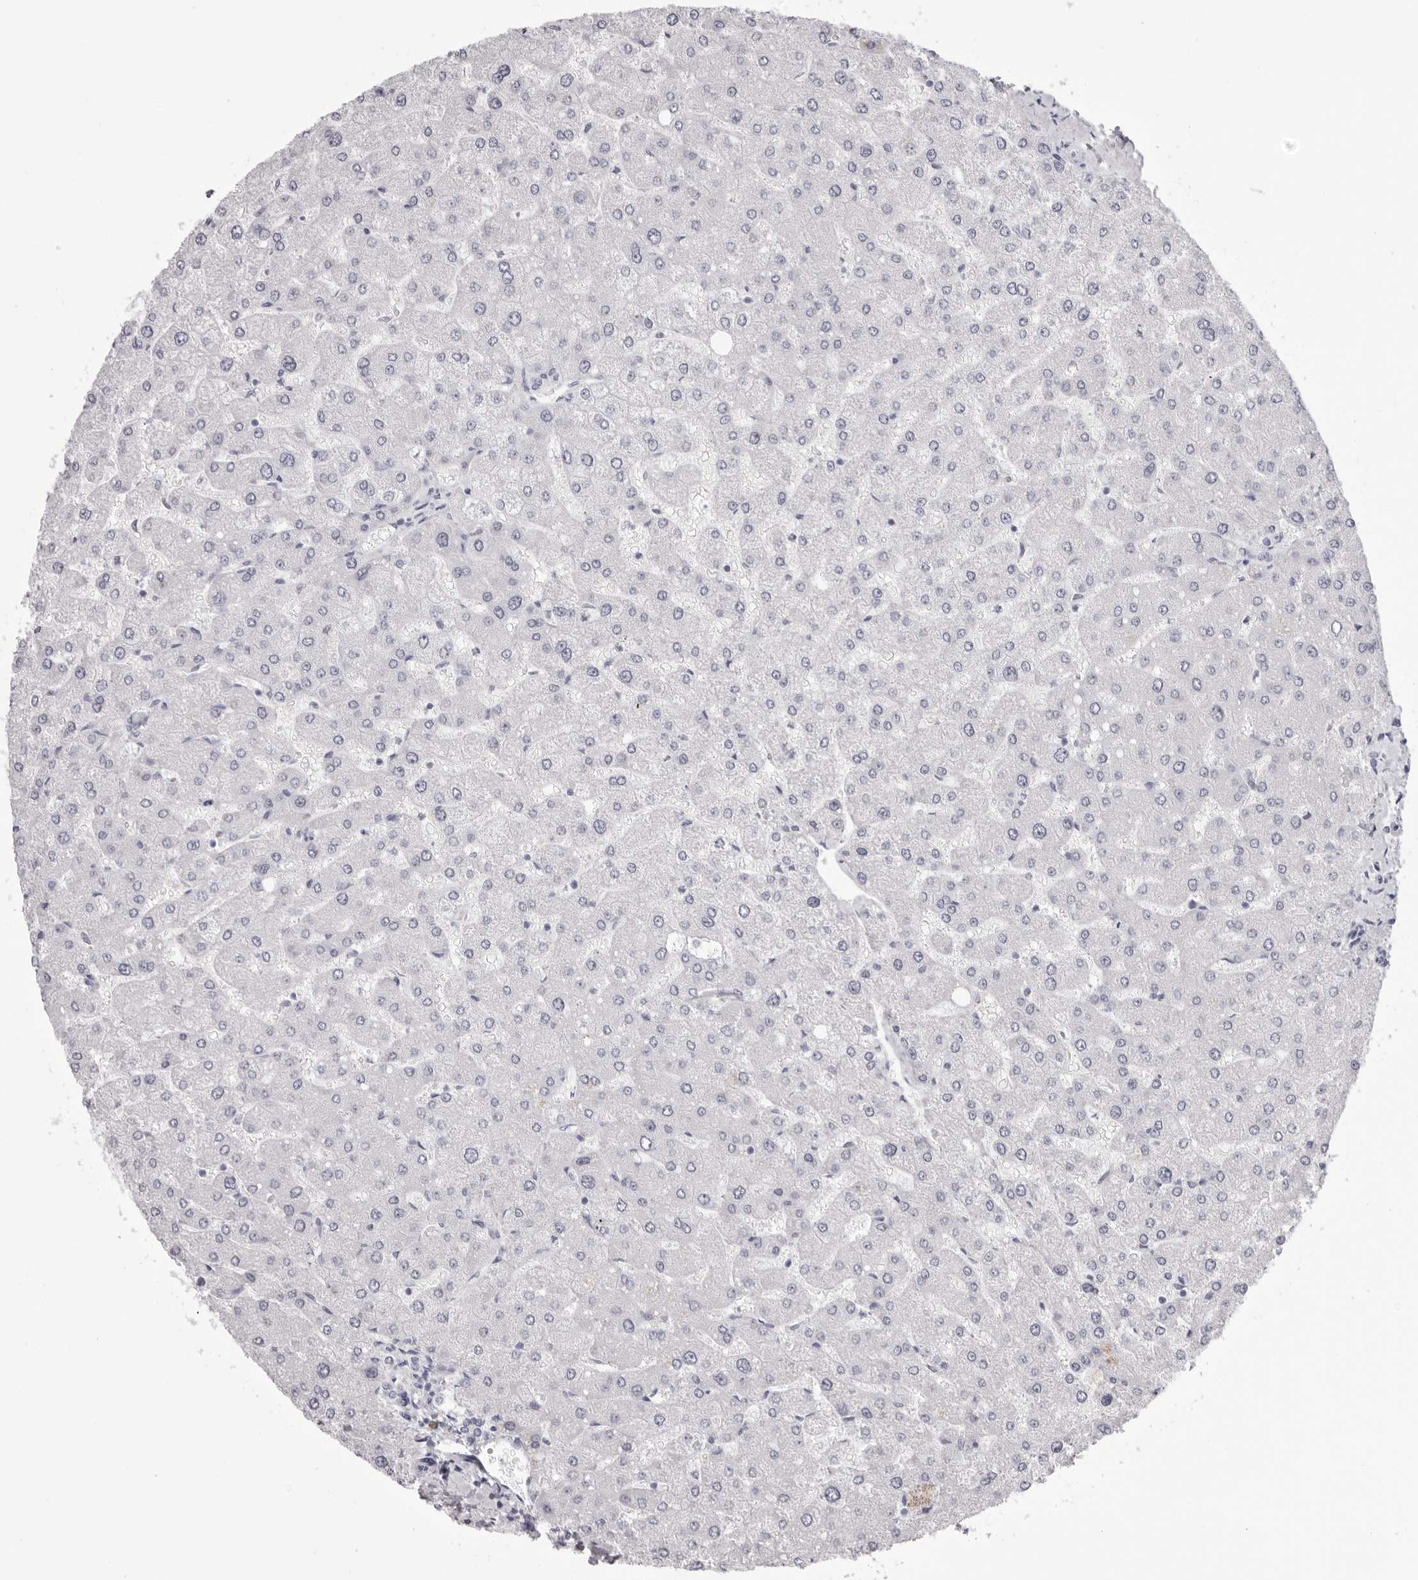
{"staining": {"intensity": "negative", "quantity": "none", "location": "none"}, "tissue": "liver", "cell_type": "Cholangiocytes", "image_type": "normal", "snomed": [{"axis": "morphology", "description": "Normal tissue, NOS"}, {"axis": "topography", "description": "Liver"}], "caption": "Cholangiocytes show no significant expression in unremarkable liver. (DAB (3,3'-diaminobenzidine) IHC, high magnification).", "gene": "TMOD4", "patient": {"sex": "male", "age": 55}}